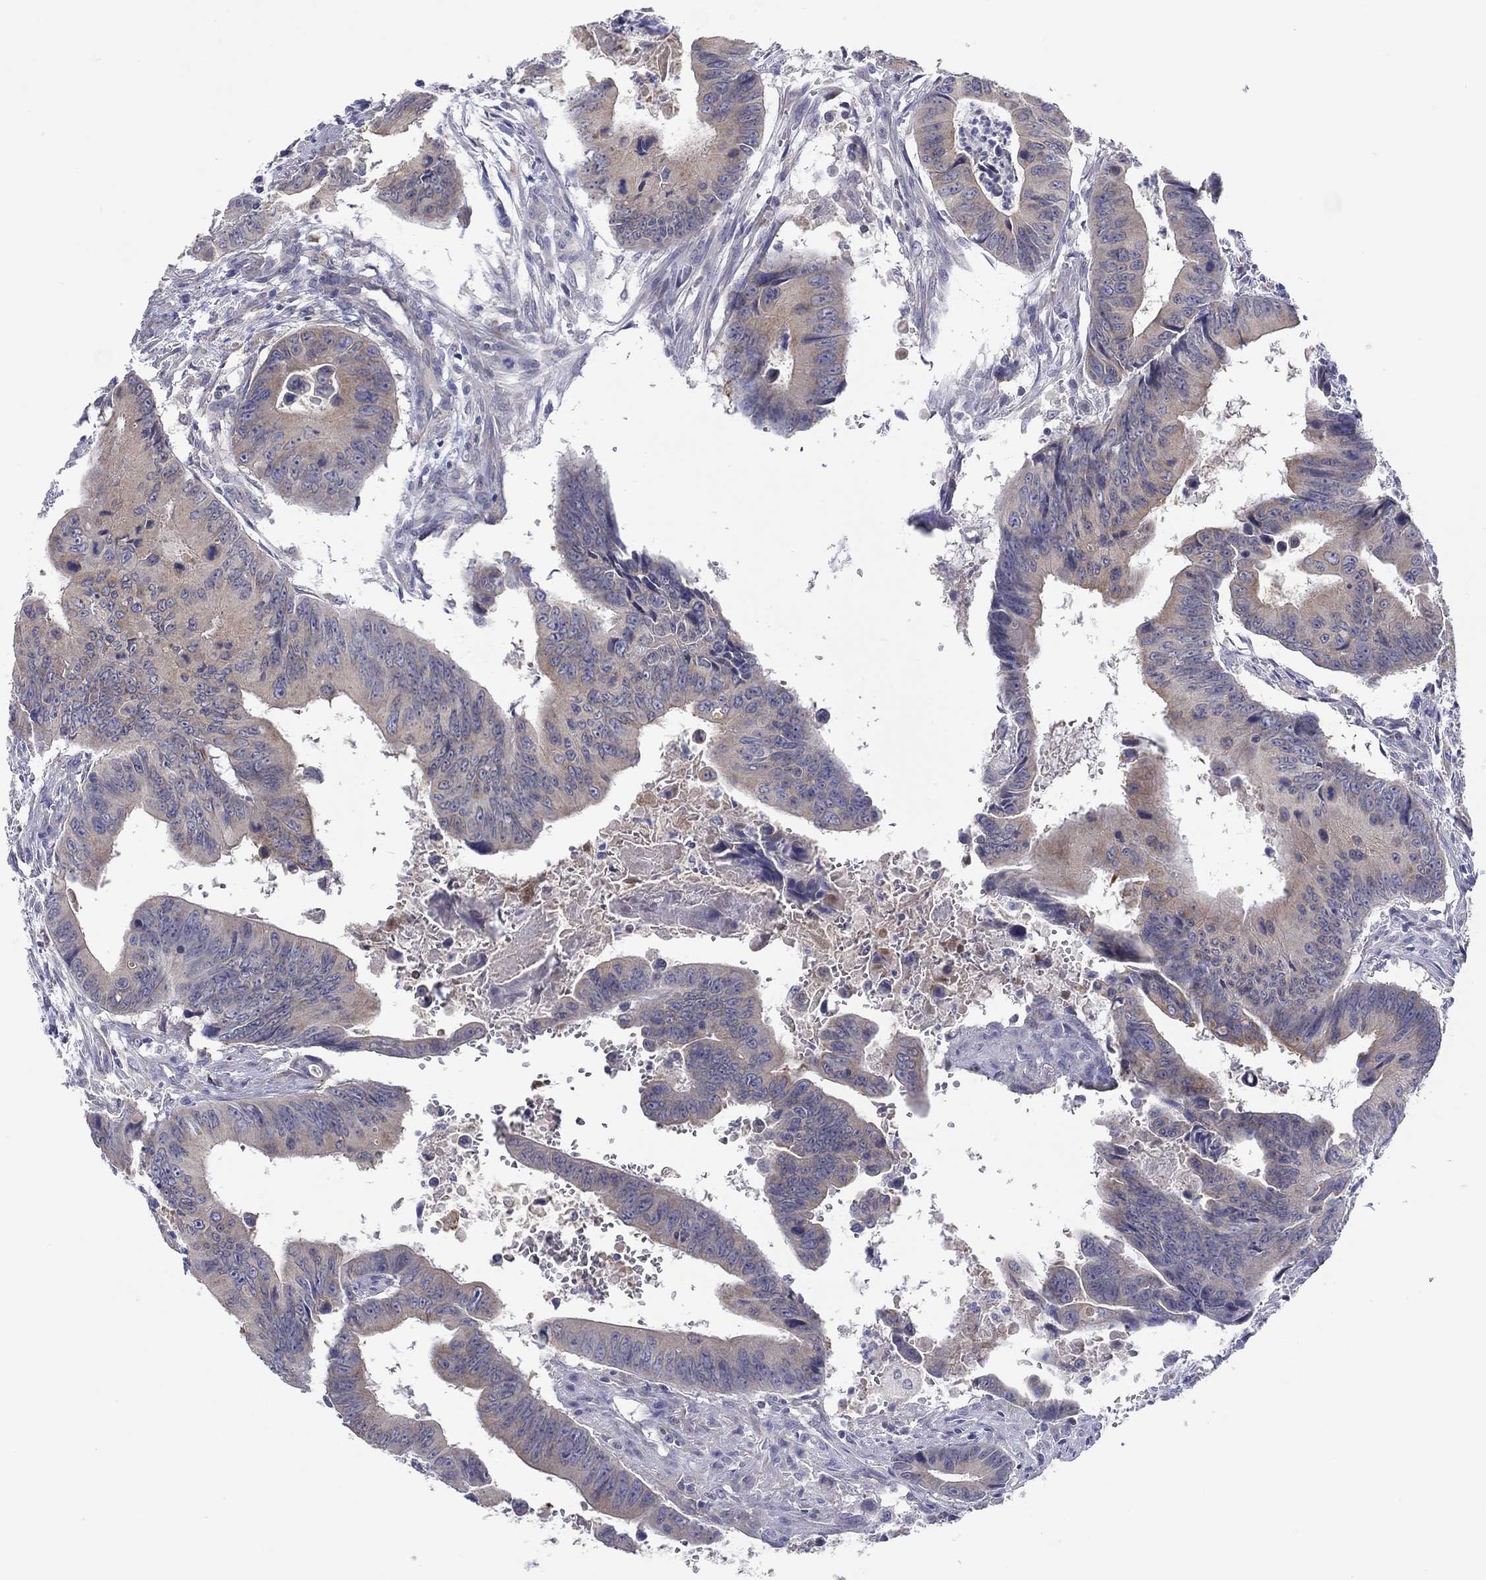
{"staining": {"intensity": "weak", "quantity": "<25%", "location": "cytoplasmic/membranous"}, "tissue": "colorectal cancer", "cell_type": "Tumor cells", "image_type": "cancer", "snomed": [{"axis": "morphology", "description": "Adenocarcinoma, NOS"}, {"axis": "topography", "description": "Colon"}], "caption": "There is no significant staining in tumor cells of colorectal adenocarcinoma. Brightfield microscopy of IHC stained with DAB (brown) and hematoxylin (blue), captured at high magnification.", "gene": "ERMP1", "patient": {"sex": "female", "age": 87}}